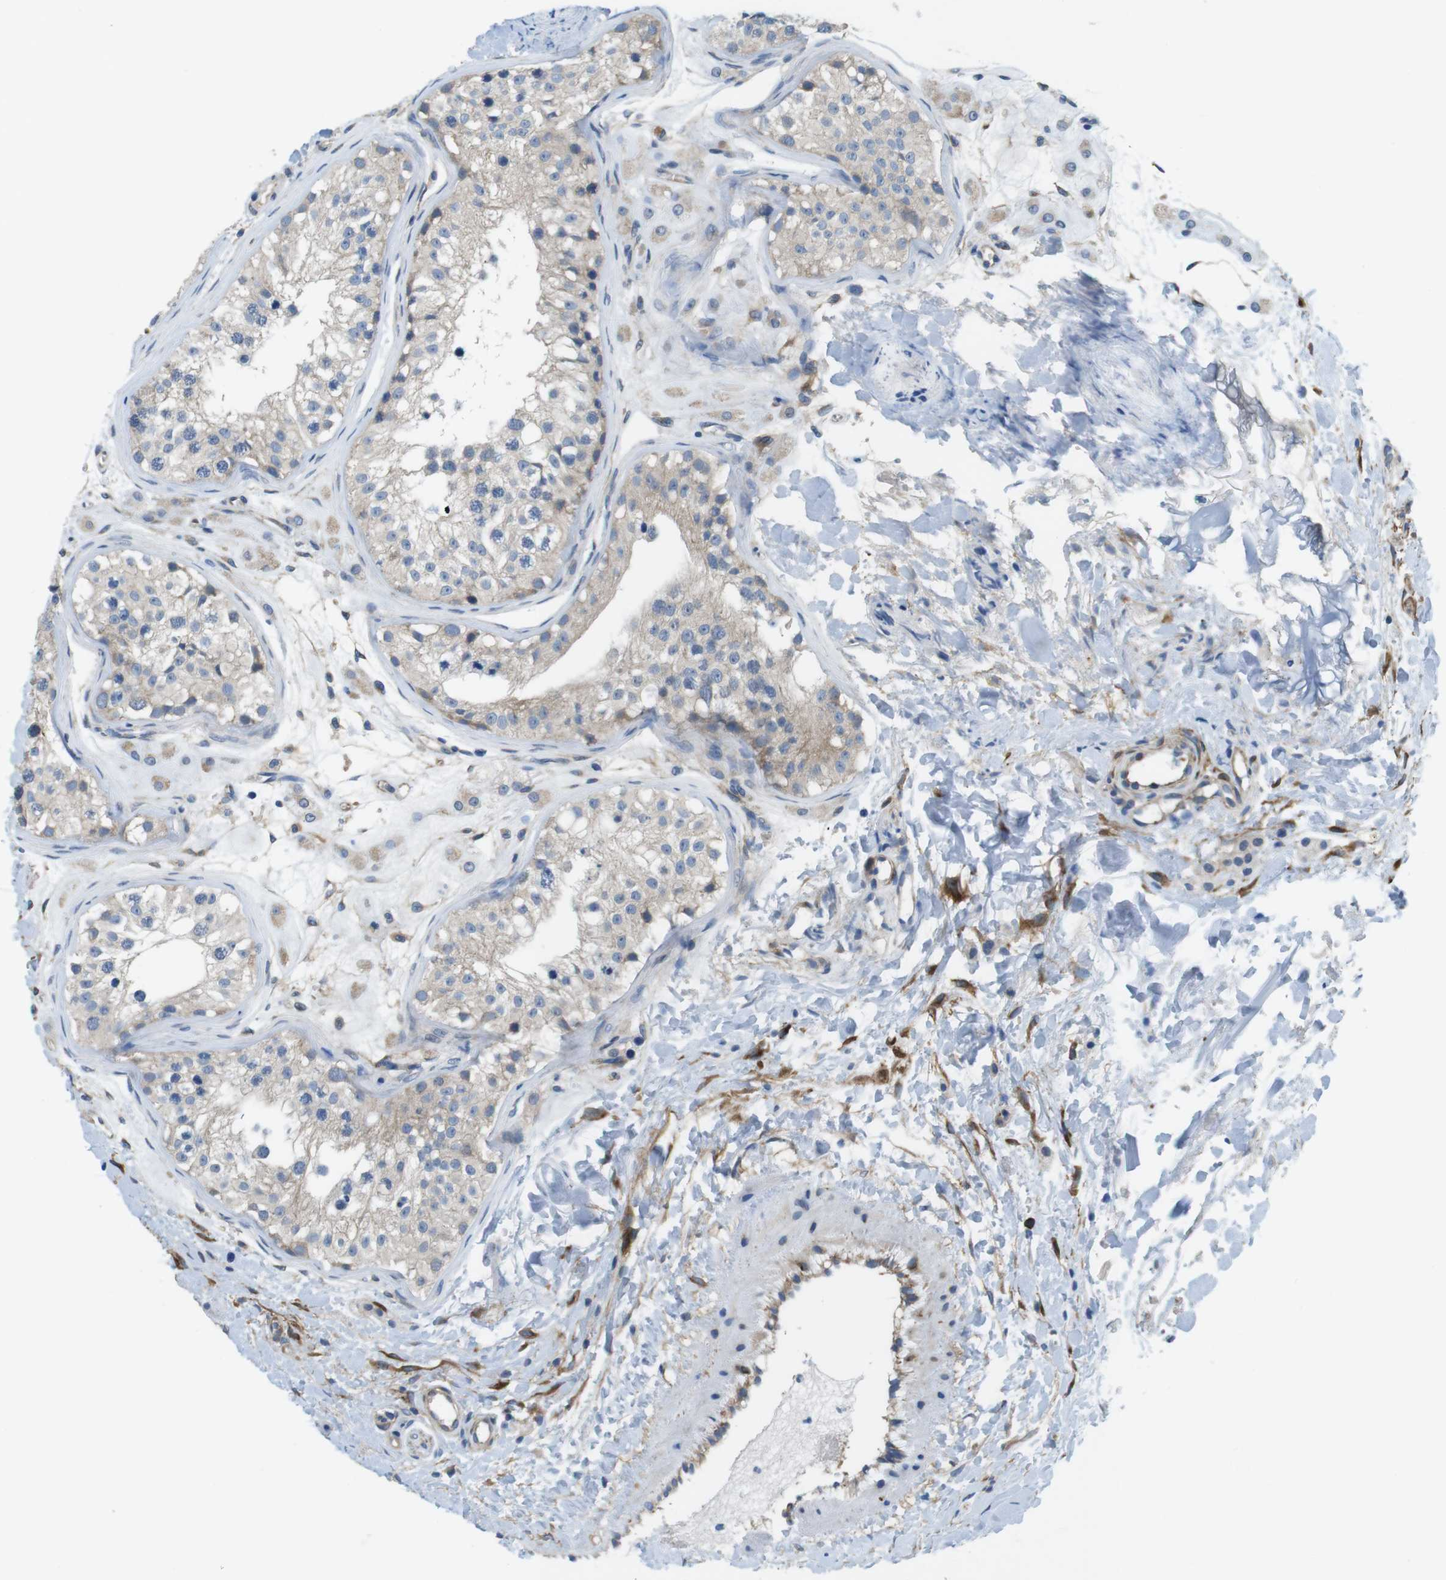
{"staining": {"intensity": "weak", "quantity": ">75%", "location": "cytoplasmic/membranous"}, "tissue": "testis", "cell_type": "Cells in seminiferous ducts", "image_type": "normal", "snomed": [{"axis": "morphology", "description": "Normal tissue, NOS"}, {"axis": "morphology", "description": "Adenocarcinoma, metastatic, NOS"}, {"axis": "topography", "description": "Testis"}], "caption": "Immunohistochemical staining of normal human testis reveals >75% levels of weak cytoplasmic/membranous protein expression in approximately >75% of cells in seminiferous ducts.", "gene": "DCLK1", "patient": {"sex": "male", "age": 26}}